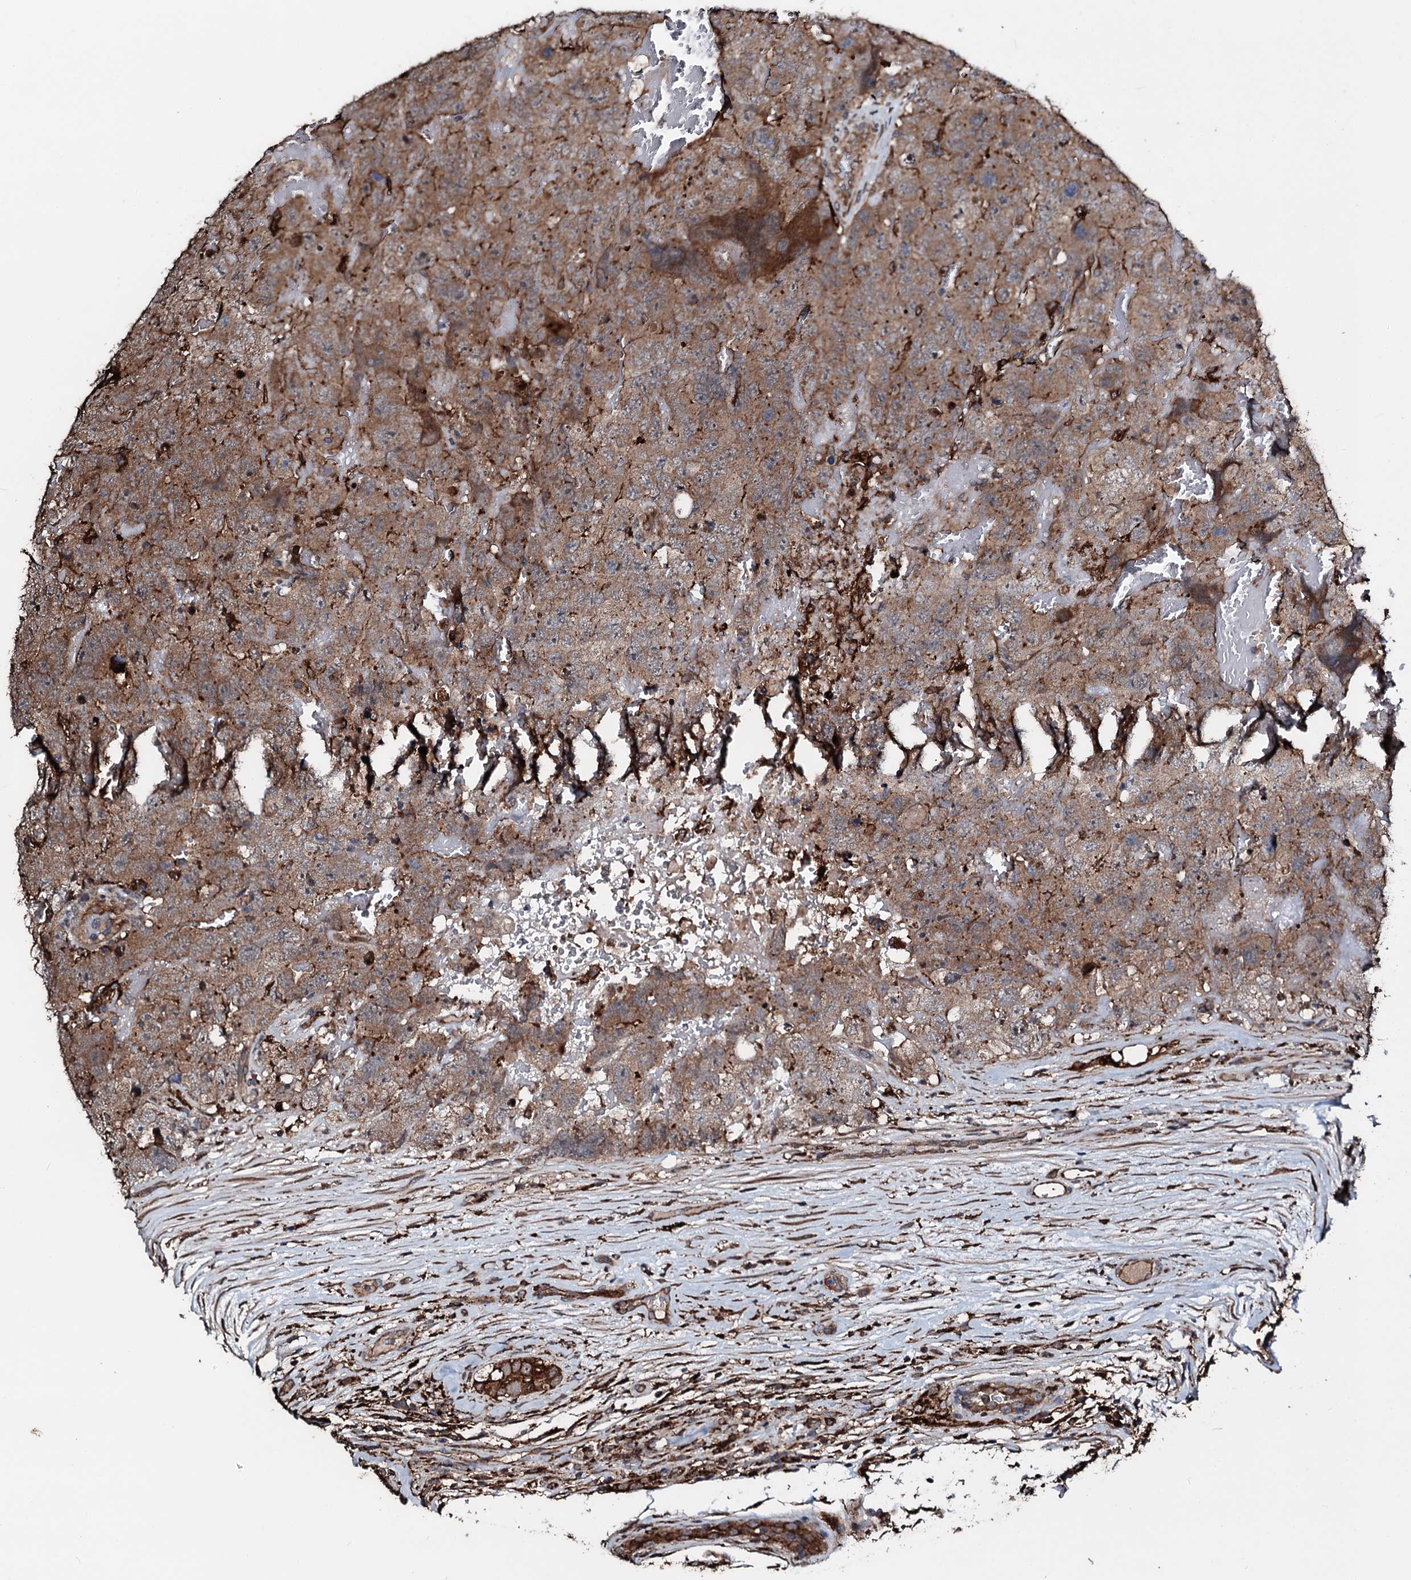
{"staining": {"intensity": "moderate", "quantity": ">75%", "location": "cytoplasmic/membranous"}, "tissue": "testis cancer", "cell_type": "Tumor cells", "image_type": "cancer", "snomed": [{"axis": "morphology", "description": "Carcinoma, Embryonal, NOS"}, {"axis": "topography", "description": "Testis"}], "caption": "Approximately >75% of tumor cells in human testis cancer exhibit moderate cytoplasmic/membranous protein staining as visualized by brown immunohistochemical staining.", "gene": "TPGS2", "patient": {"sex": "male", "age": 45}}